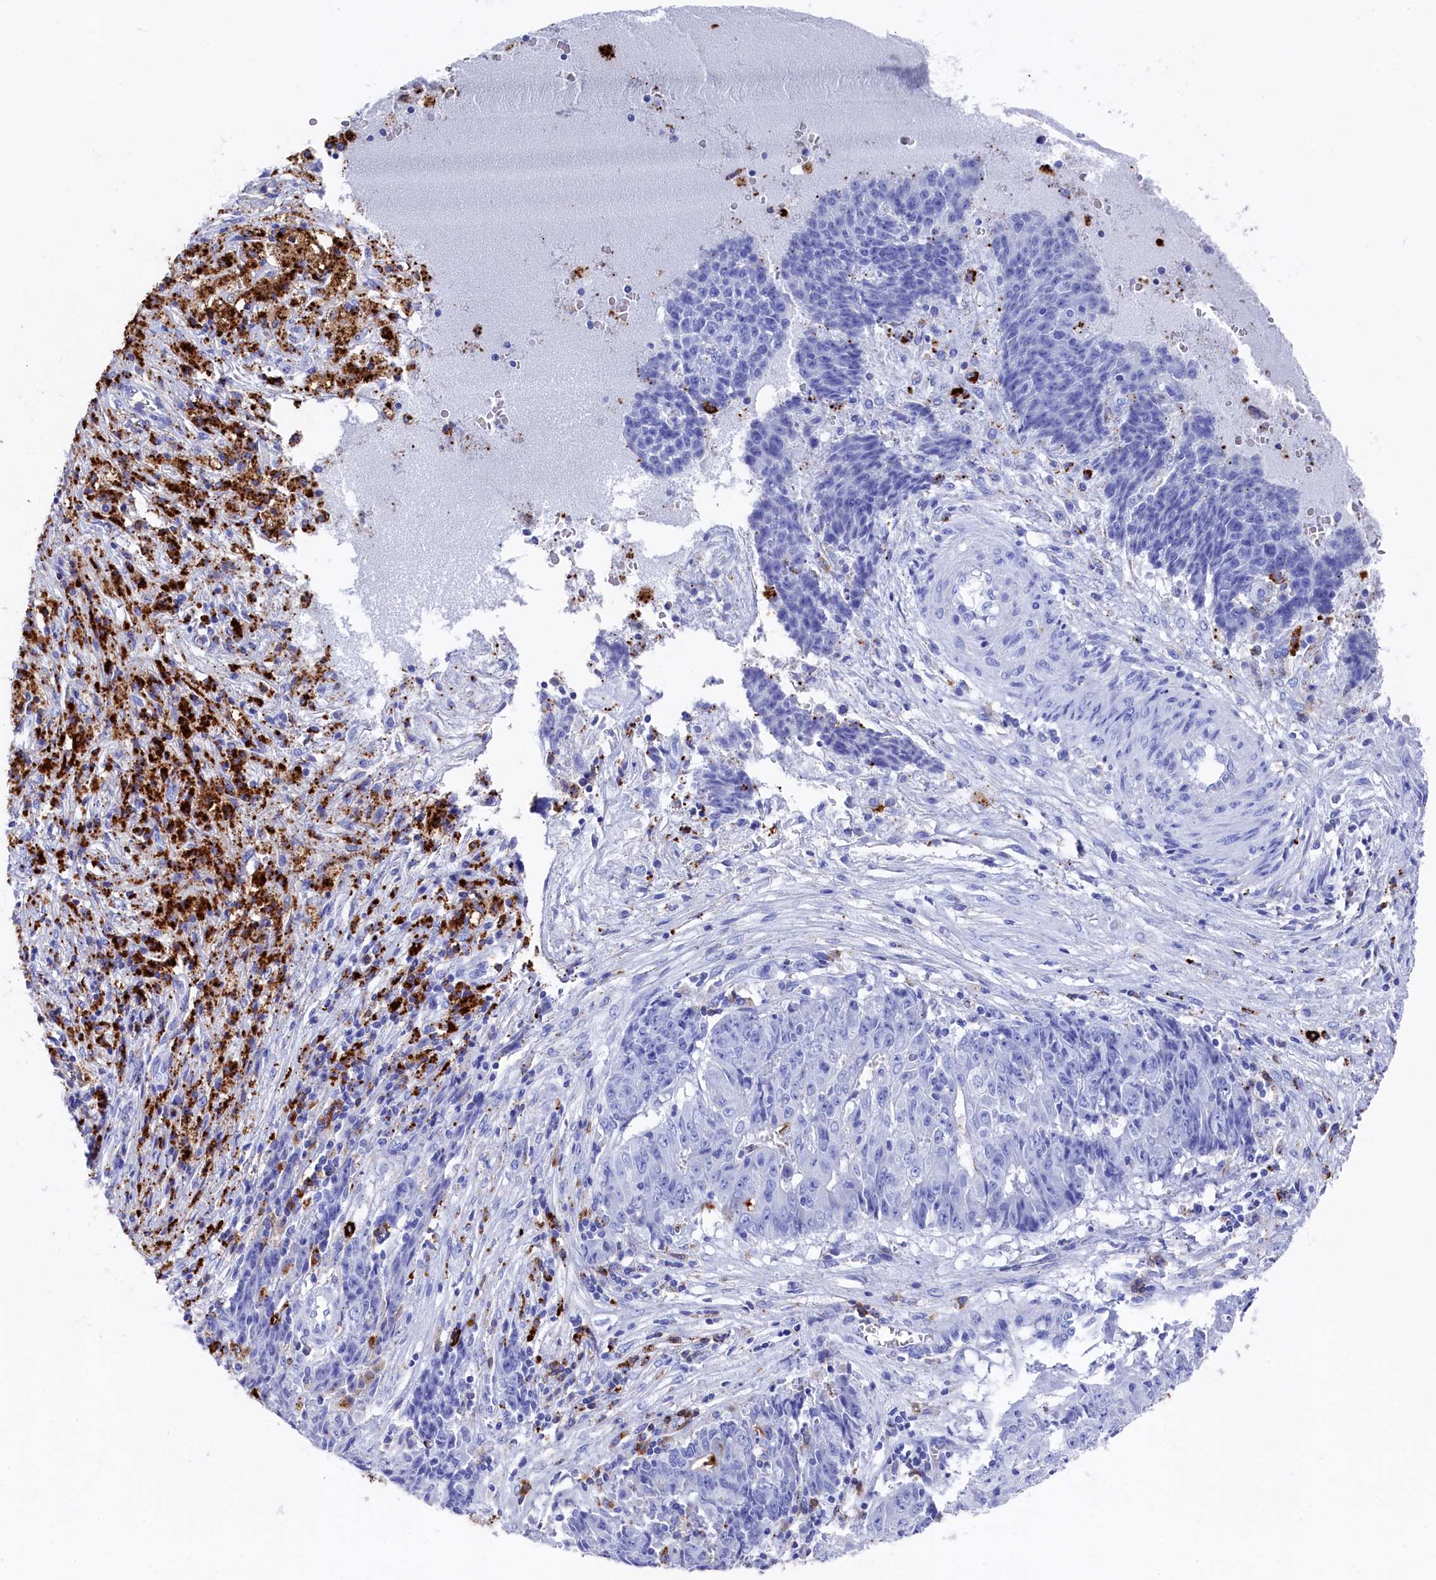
{"staining": {"intensity": "negative", "quantity": "none", "location": "none"}, "tissue": "ovarian cancer", "cell_type": "Tumor cells", "image_type": "cancer", "snomed": [{"axis": "morphology", "description": "Carcinoma, endometroid"}, {"axis": "topography", "description": "Ovary"}], "caption": "Ovarian cancer (endometroid carcinoma) was stained to show a protein in brown. There is no significant staining in tumor cells. (DAB IHC, high magnification).", "gene": "PLAC8", "patient": {"sex": "female", "age": 42}}